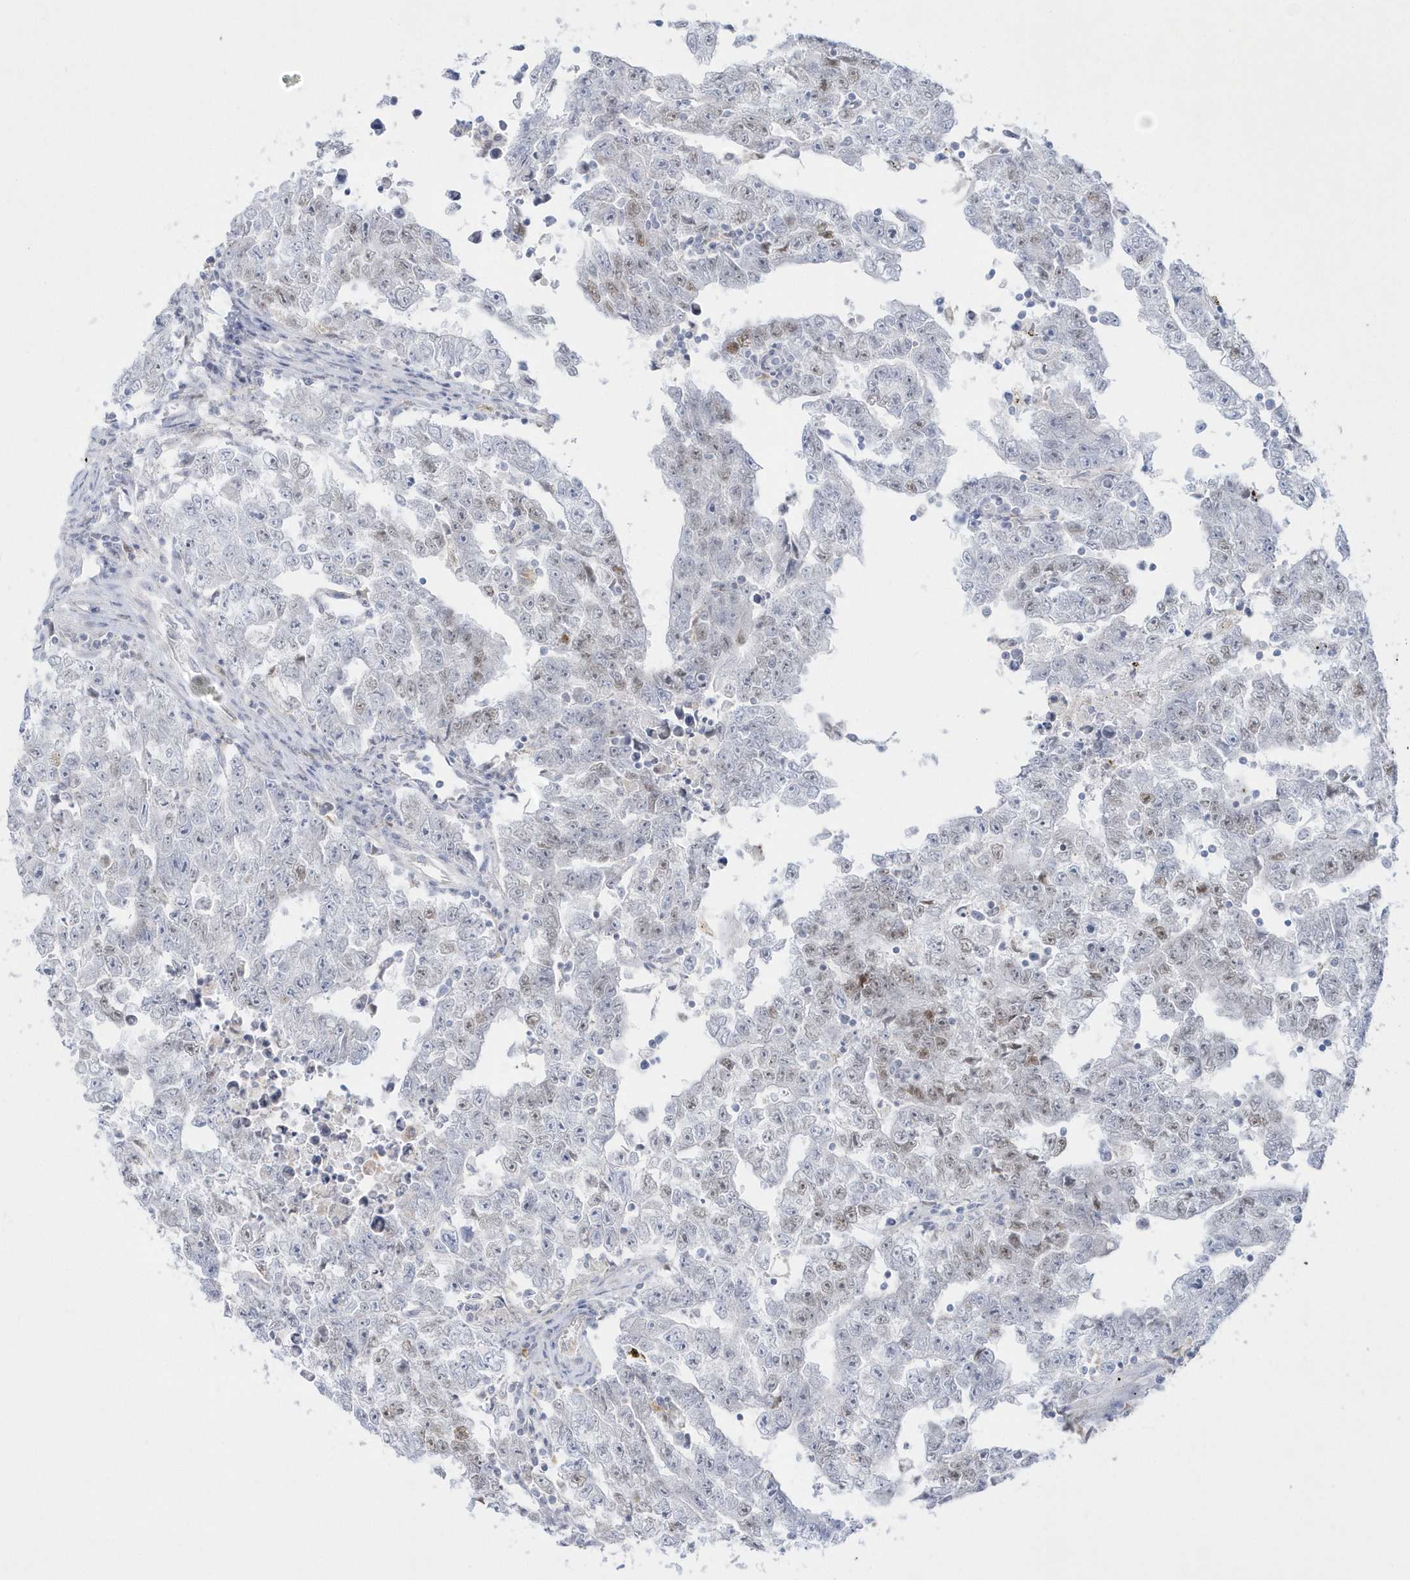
{"staining": {"intensity": "weak", "quantity": "<25%", "location": "nuclear"}, "tissue": "testis cancer", "cell_type": "Tumor cells", "image_type": "cancer", "snomed": [{"axis": "morphology", "description": "Carcinoma, Embryonal, NOS"}, {"axis": "topography", "description": "Testis"}], "caption": "Immunohistochemistry of human testis embryonal carcinoma shows no staining in tumor cells.", "gene": "PCBD1", "patient": {"sex": "male", "age": 25}}